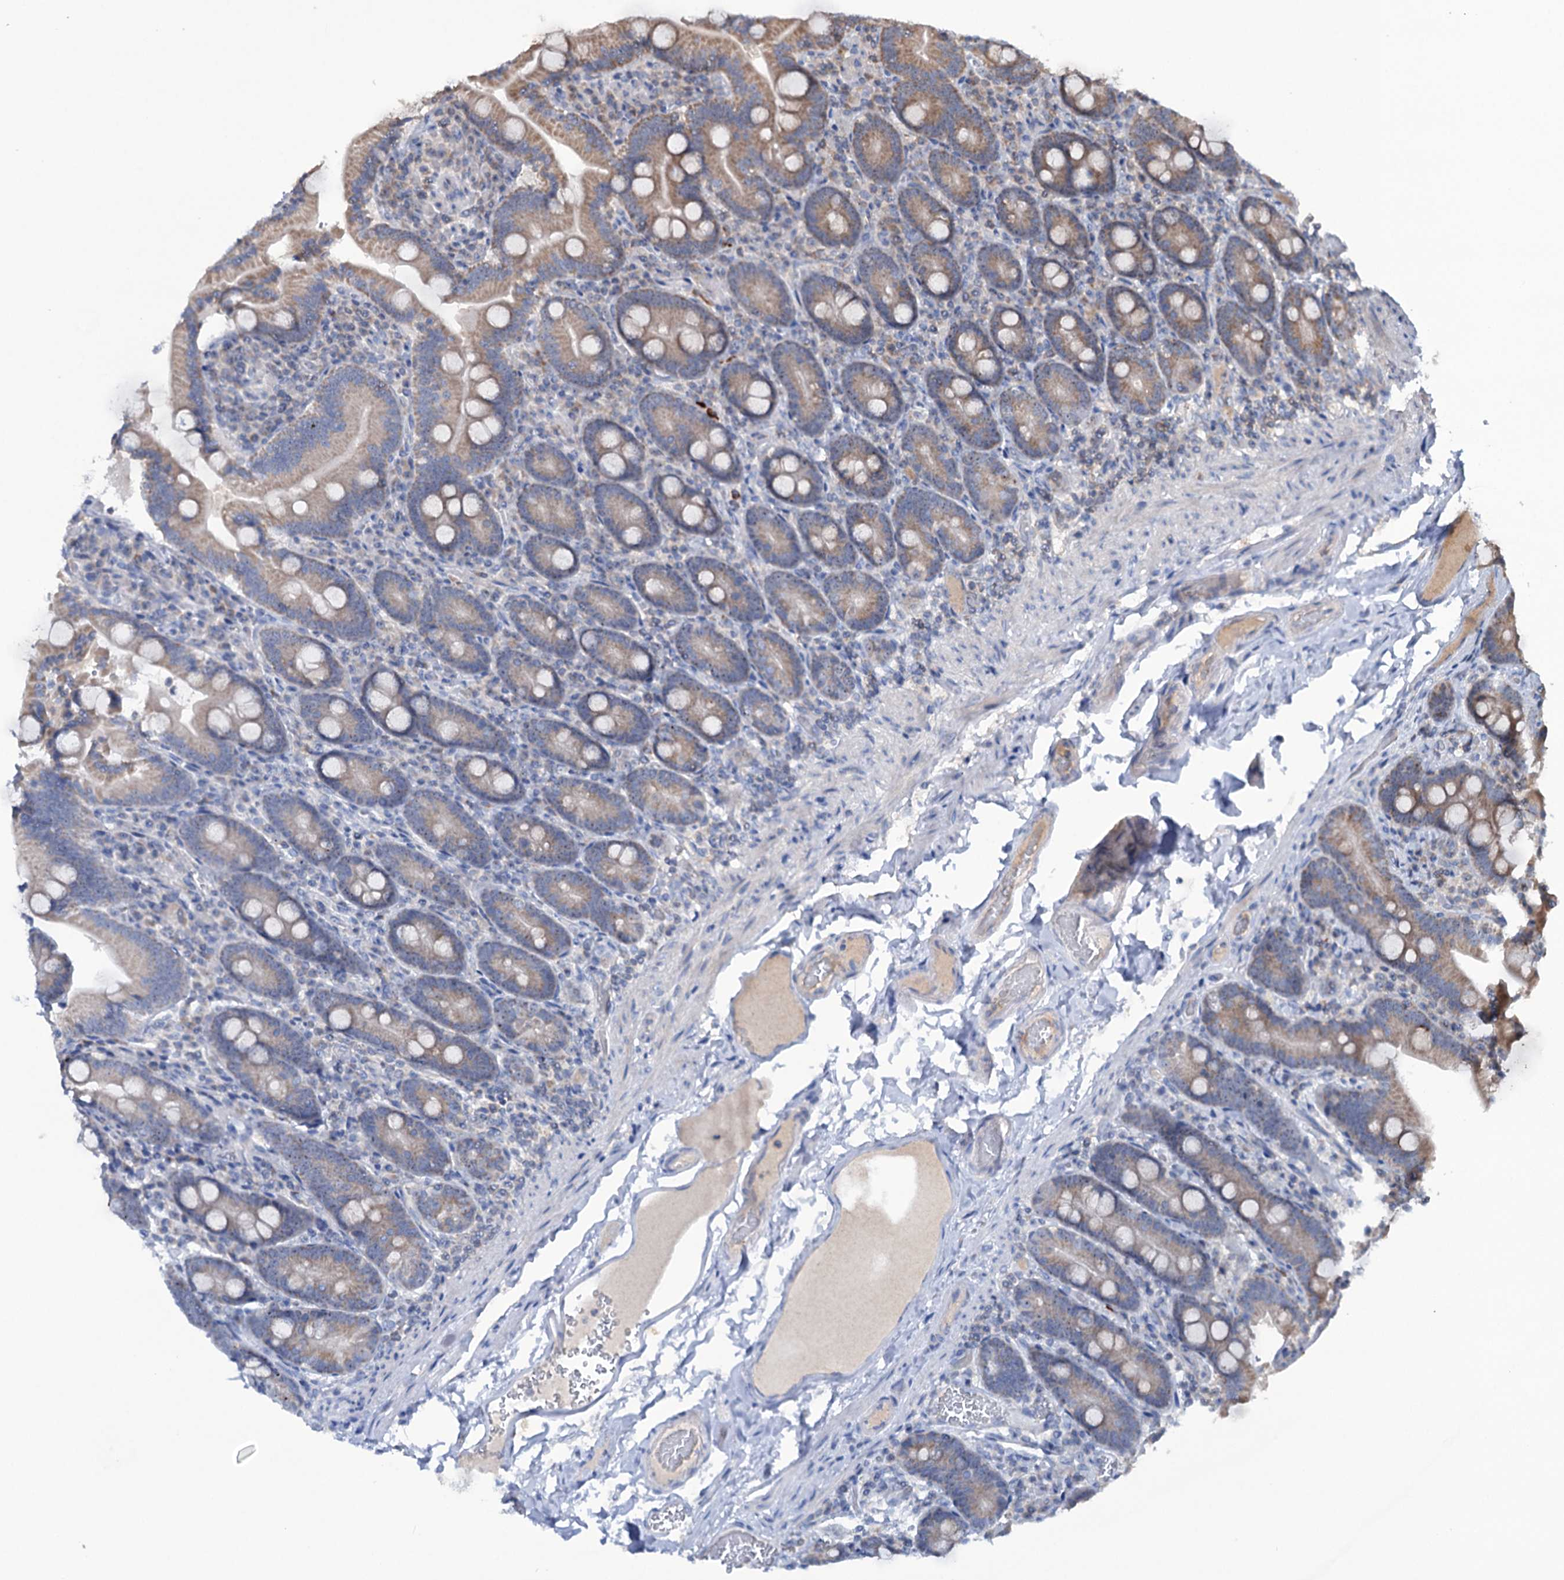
{"staining": {"intensity": "moderate", "quantity": "25%-75%", "location": "cytoplasmic/membranous"}, "tissue": "duodenum", "cell_type": "Glandular cells", "image_type": "normal", "snomed": [{"axis": "morphology", "description": "Normal tissue, NOS"}, {"axis": "topography", "description": "Duodenum"}], "caption": "A medium amount of moderate cytoplasmic/membranous staining is seen in approximately 25%-75% of glandular cells in normal duodenum. (DAB IHC, brown staining for protein, blue staining for nuclei).", "gene": "HTR3B", "patient": {"sex": "female", "age": 62}}